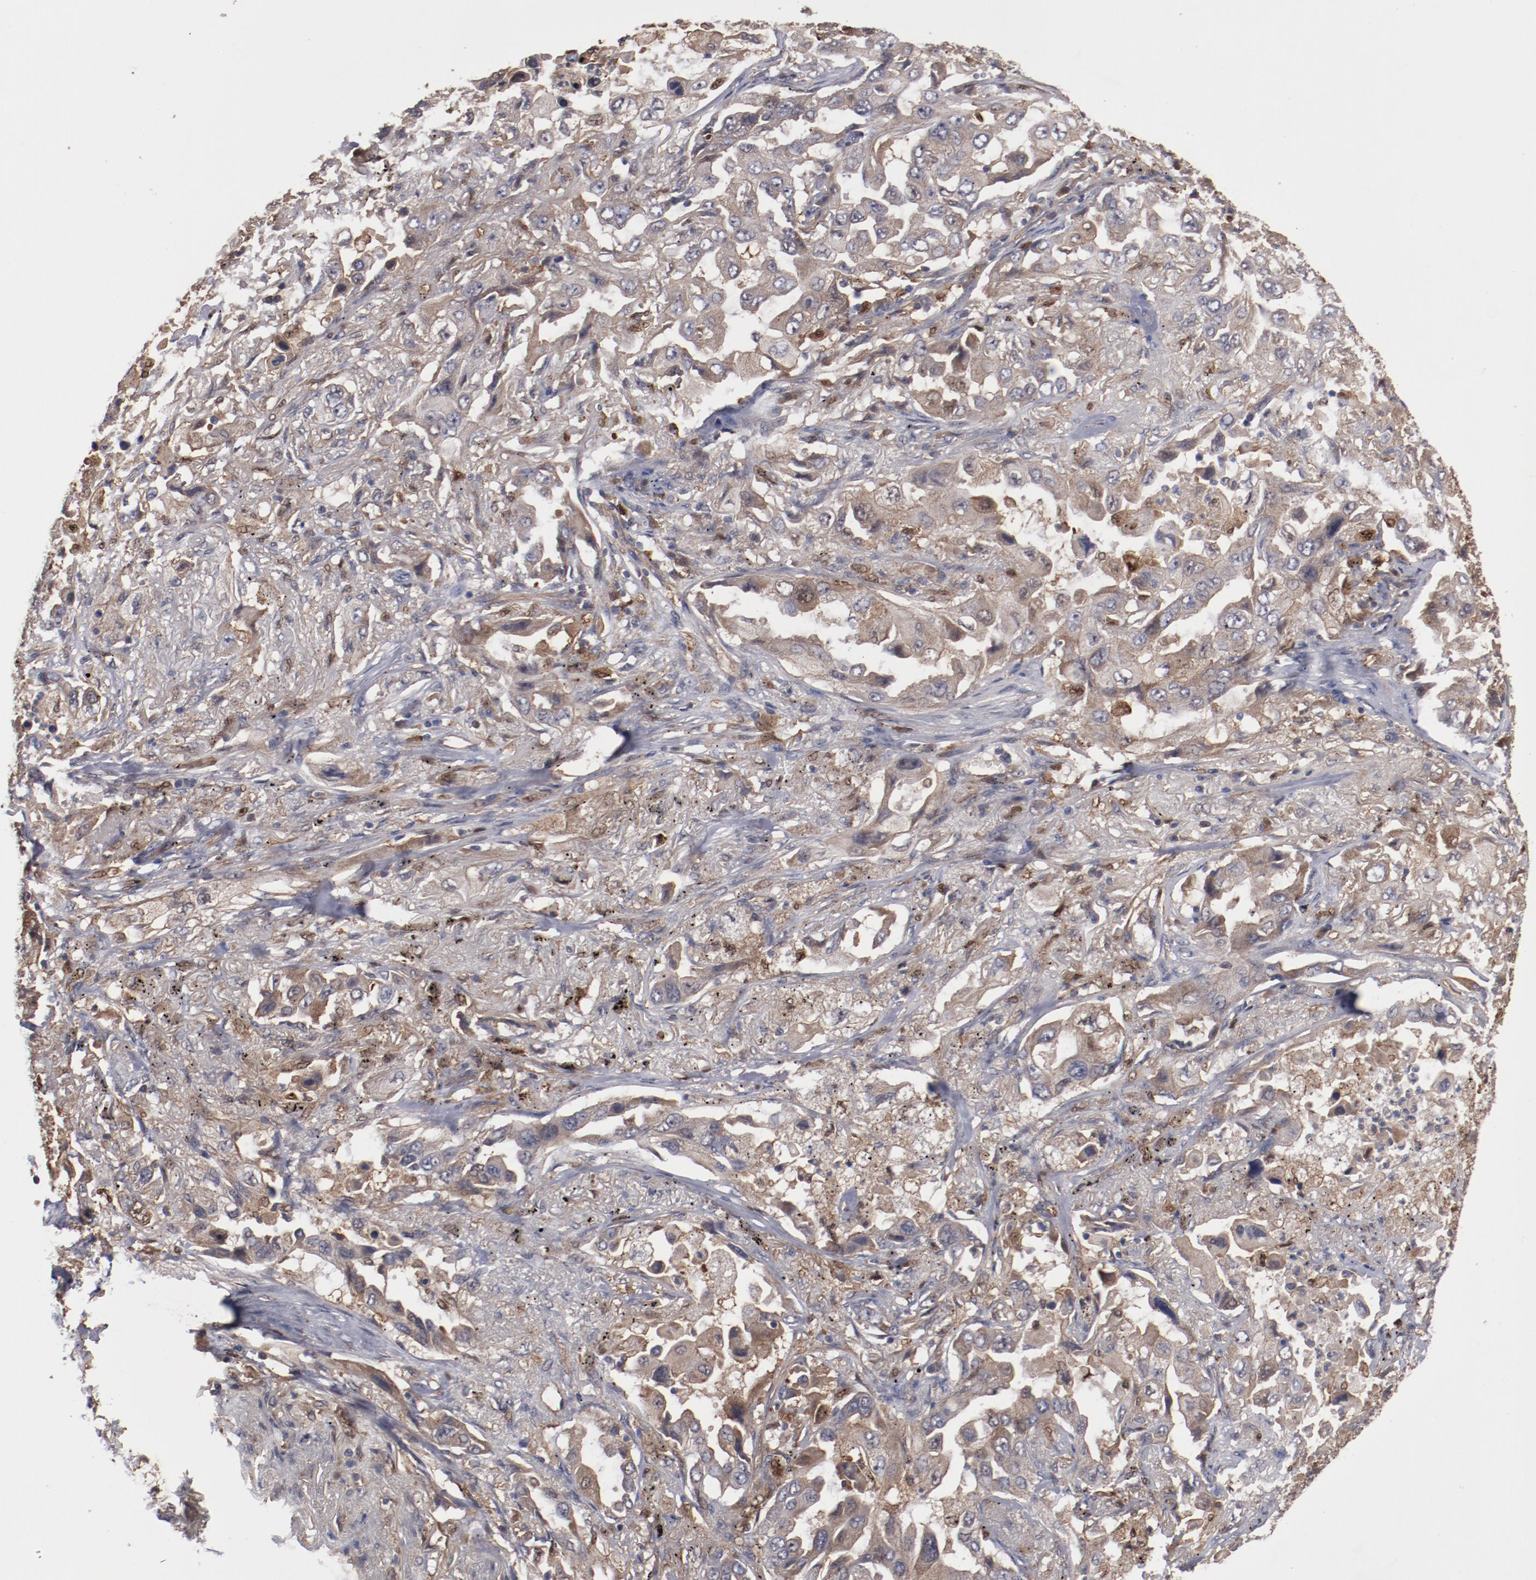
{"staining": {"intensity": "moderate", "quantity": "25%-75%", "location": "cytoplasmic/membranous"}, "tissue": "lung cancer", "cell_type": "Tumor cells", "image_type": "cancer", "snomed": [{"axis": "morphology", "description": "Adenocarcinoma, NOS"}, {"axis": "topography", "description": "Lung"}], "caption": "This micrograph reveals IHC staining of lung cancer, with medium moderate cytoplasmic/membranous expression in approximately 25%-75% of tumor cells.", "gene": "DNAAF2", "patient": {"sex": "female", "age": 65}}